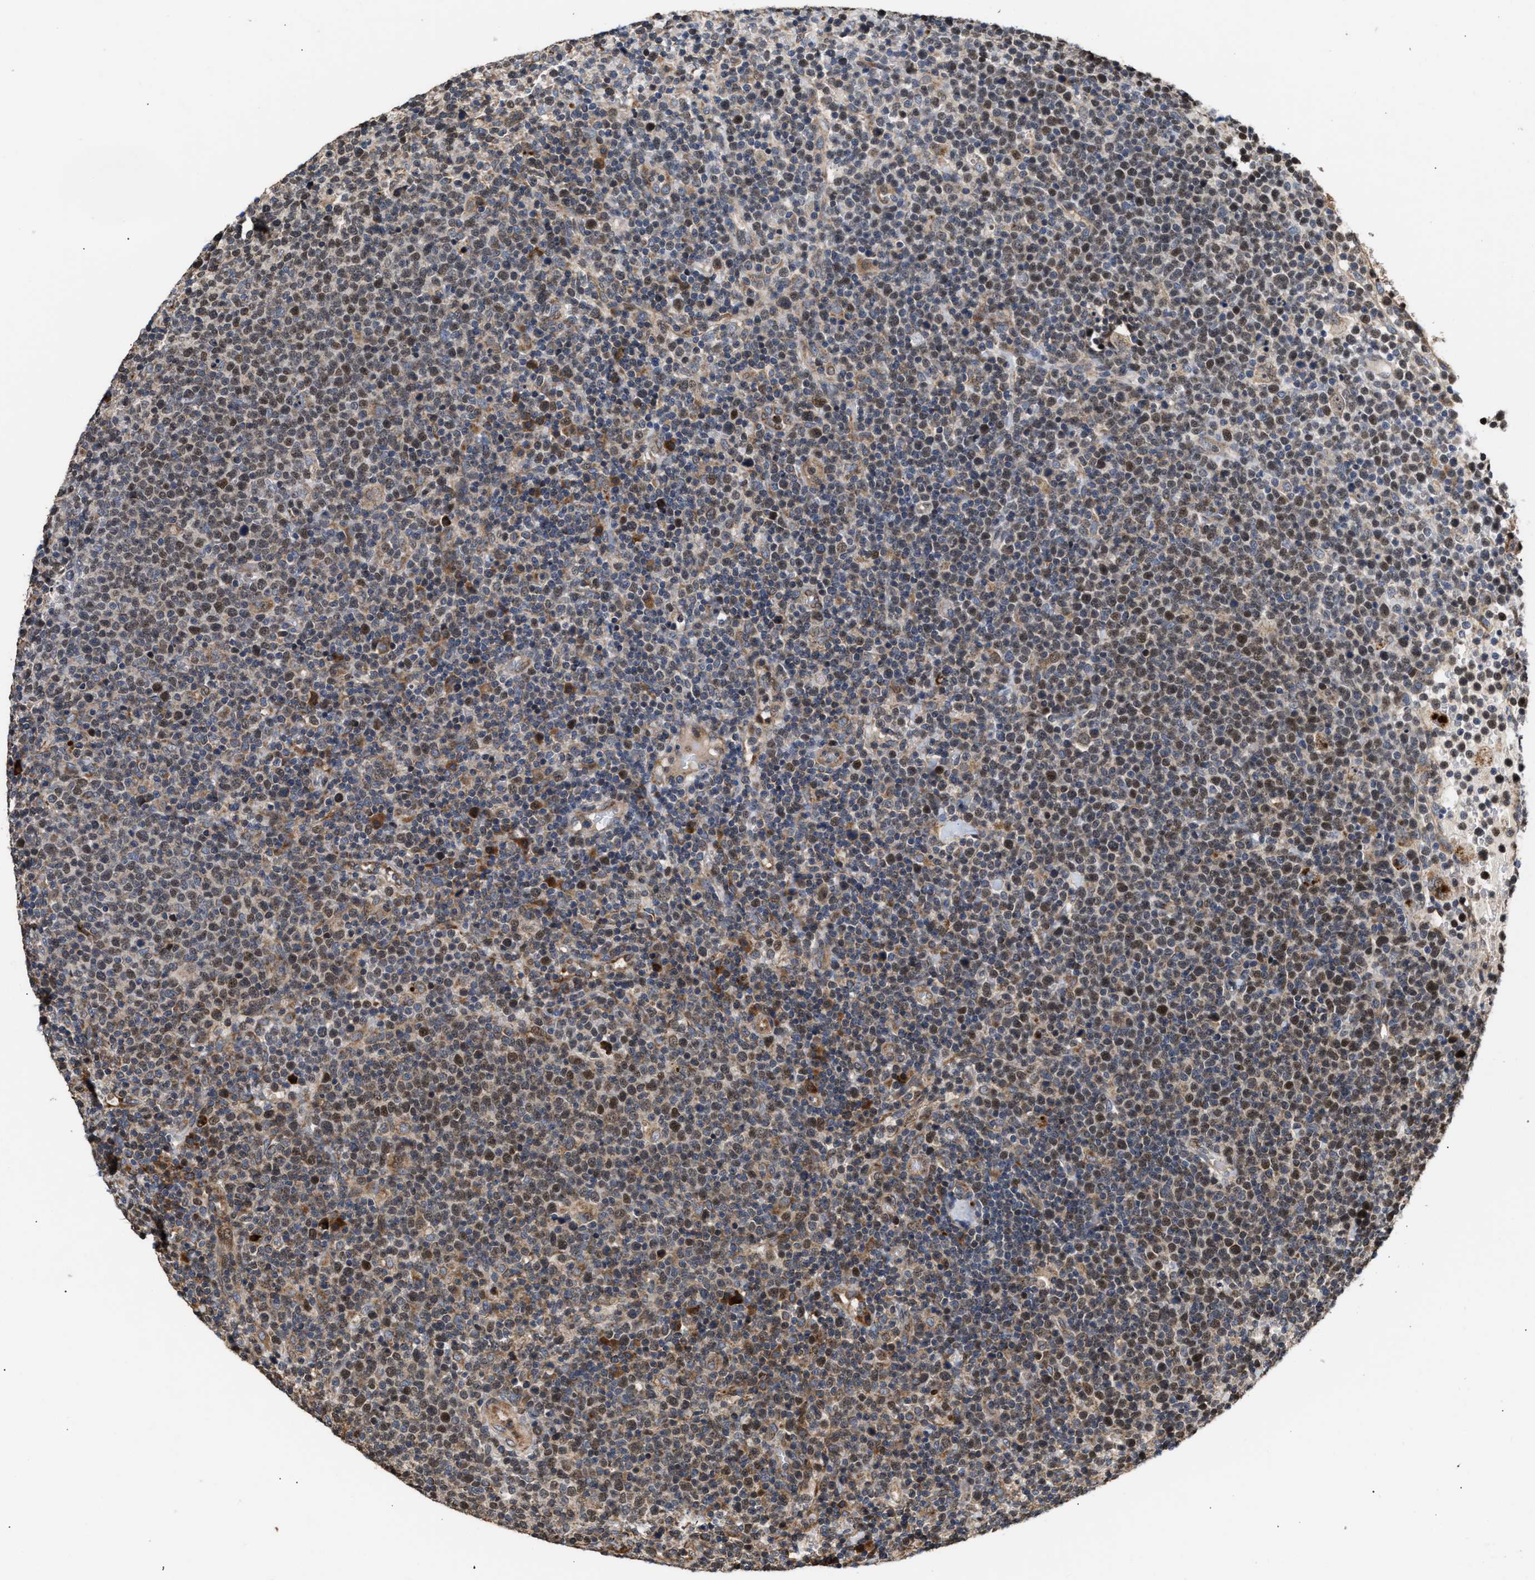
{"staining": {"intensity": "strong", "quantity": "<25%", "location": "cytoplasmic/membranous,nuclear"}, "tissue": "lymphoma", "cell_type": "Tumor cells", "image_type": "cancer", "snomed": [{"axis": "morphology", "description": "Malignant lymphoma, non-Hodgkin's type, High grade"}, {"axis": "topography", "description": "Lymph node"}], "caption": "Lymphoma stained for a protein demonstrates strong cytoplasmic/membranous and nuclear positivity in tumor cells.", "gene": "GOSR1", "patient": {"sex": "male", "age": 61}}